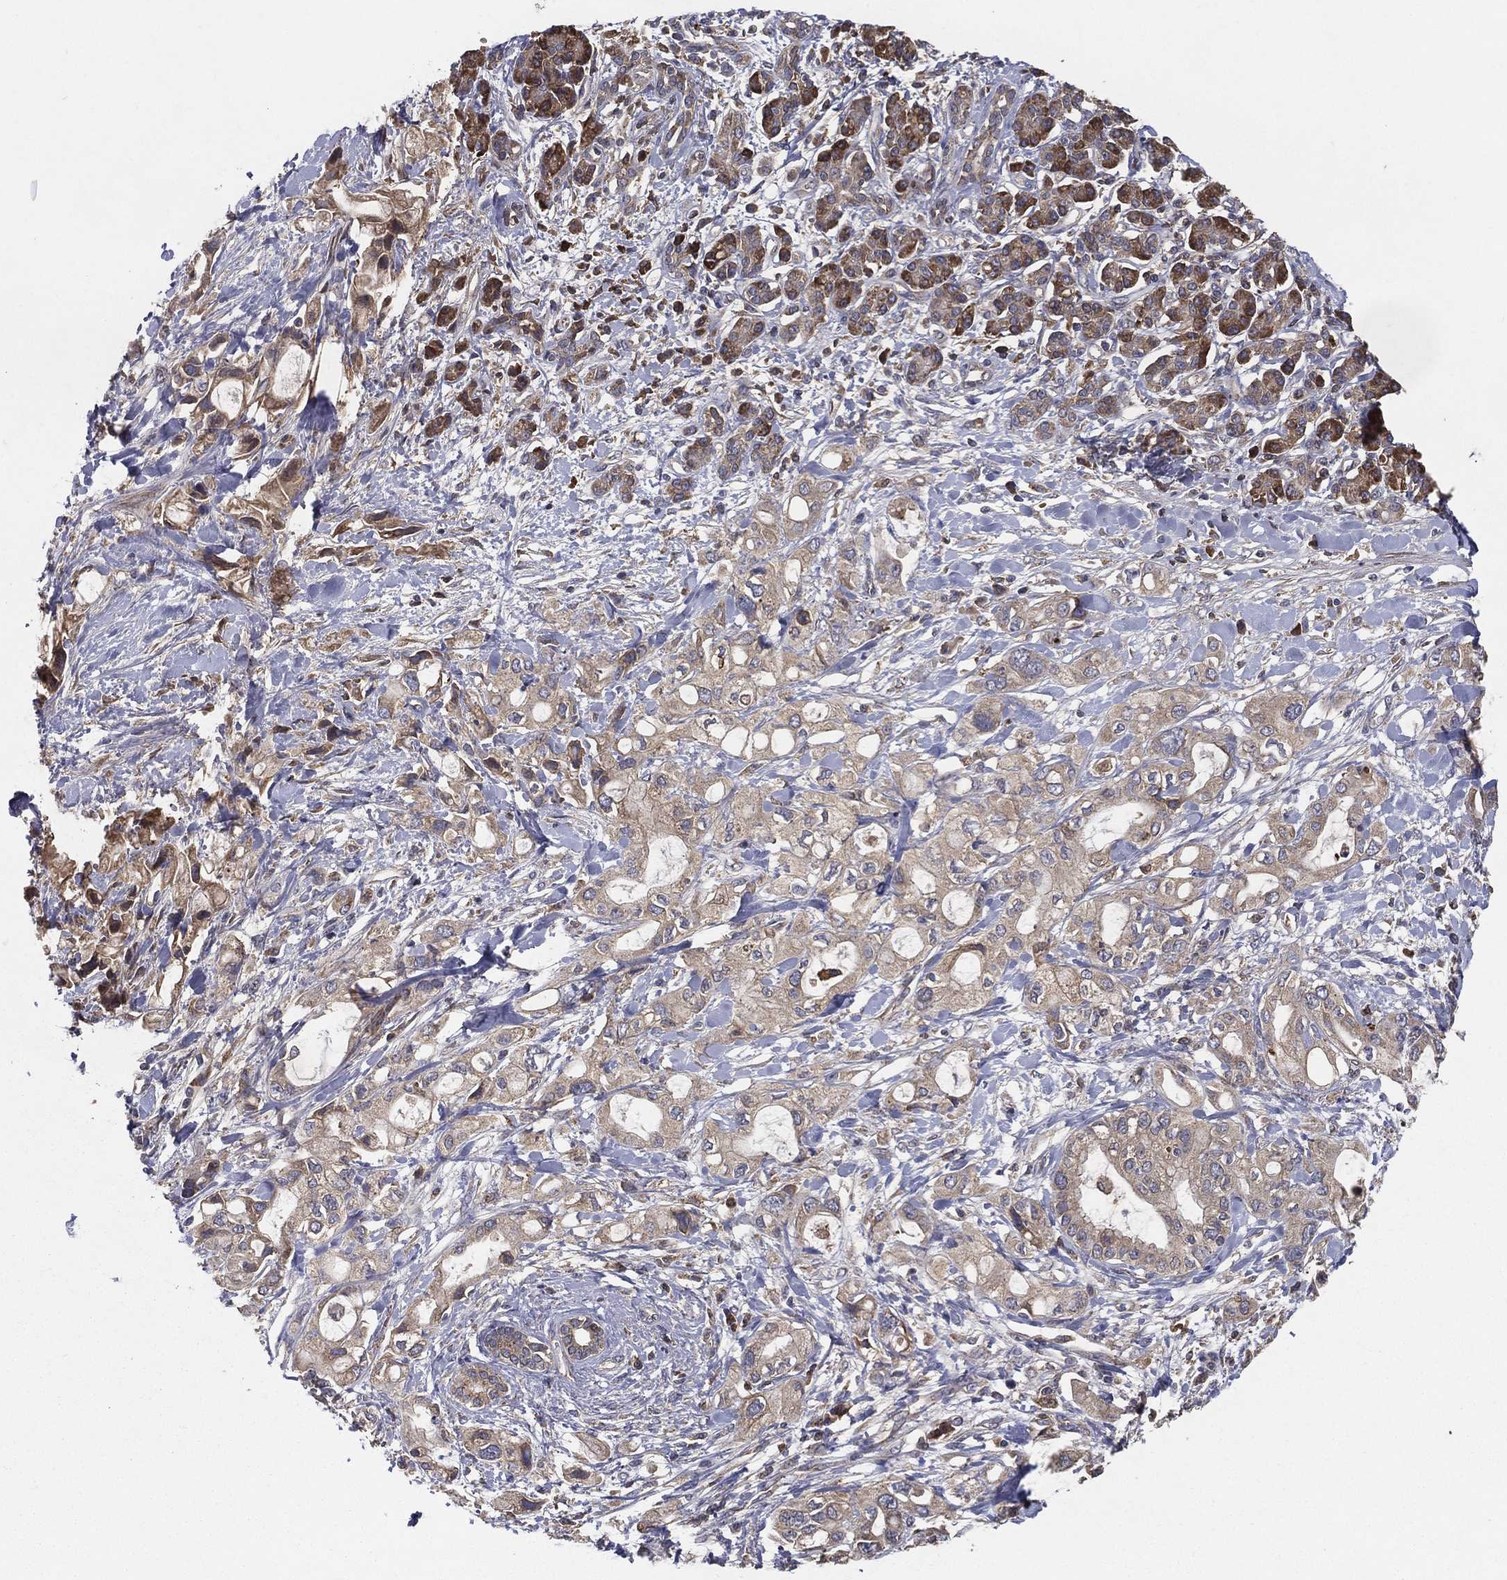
{"staining": {"intensity": "weak", "quantity": "25%-75%", "location": "cytoplasmic/membranous"}, "tissue": "pancreatic cancer", "cell_type": "Tumor cells", "image_type": "cancer", "snomed": [{"axis": "morphology", "description": "Adenocarcinoma, NOS"}, {"axis": "topography", "description": "Pancreas"}], "caption": "Brown immunohistochemical staining in pancreatic cancer (adenocarcinoma) displays weak cytoplasmic/membranous positivity in approximately 25%-75% of tumor cells. (Brightfield microscopy of DAB IHC at high magnification).", "gene": "MT-ND1", "patient": {"sex": "female", "age": 56}}